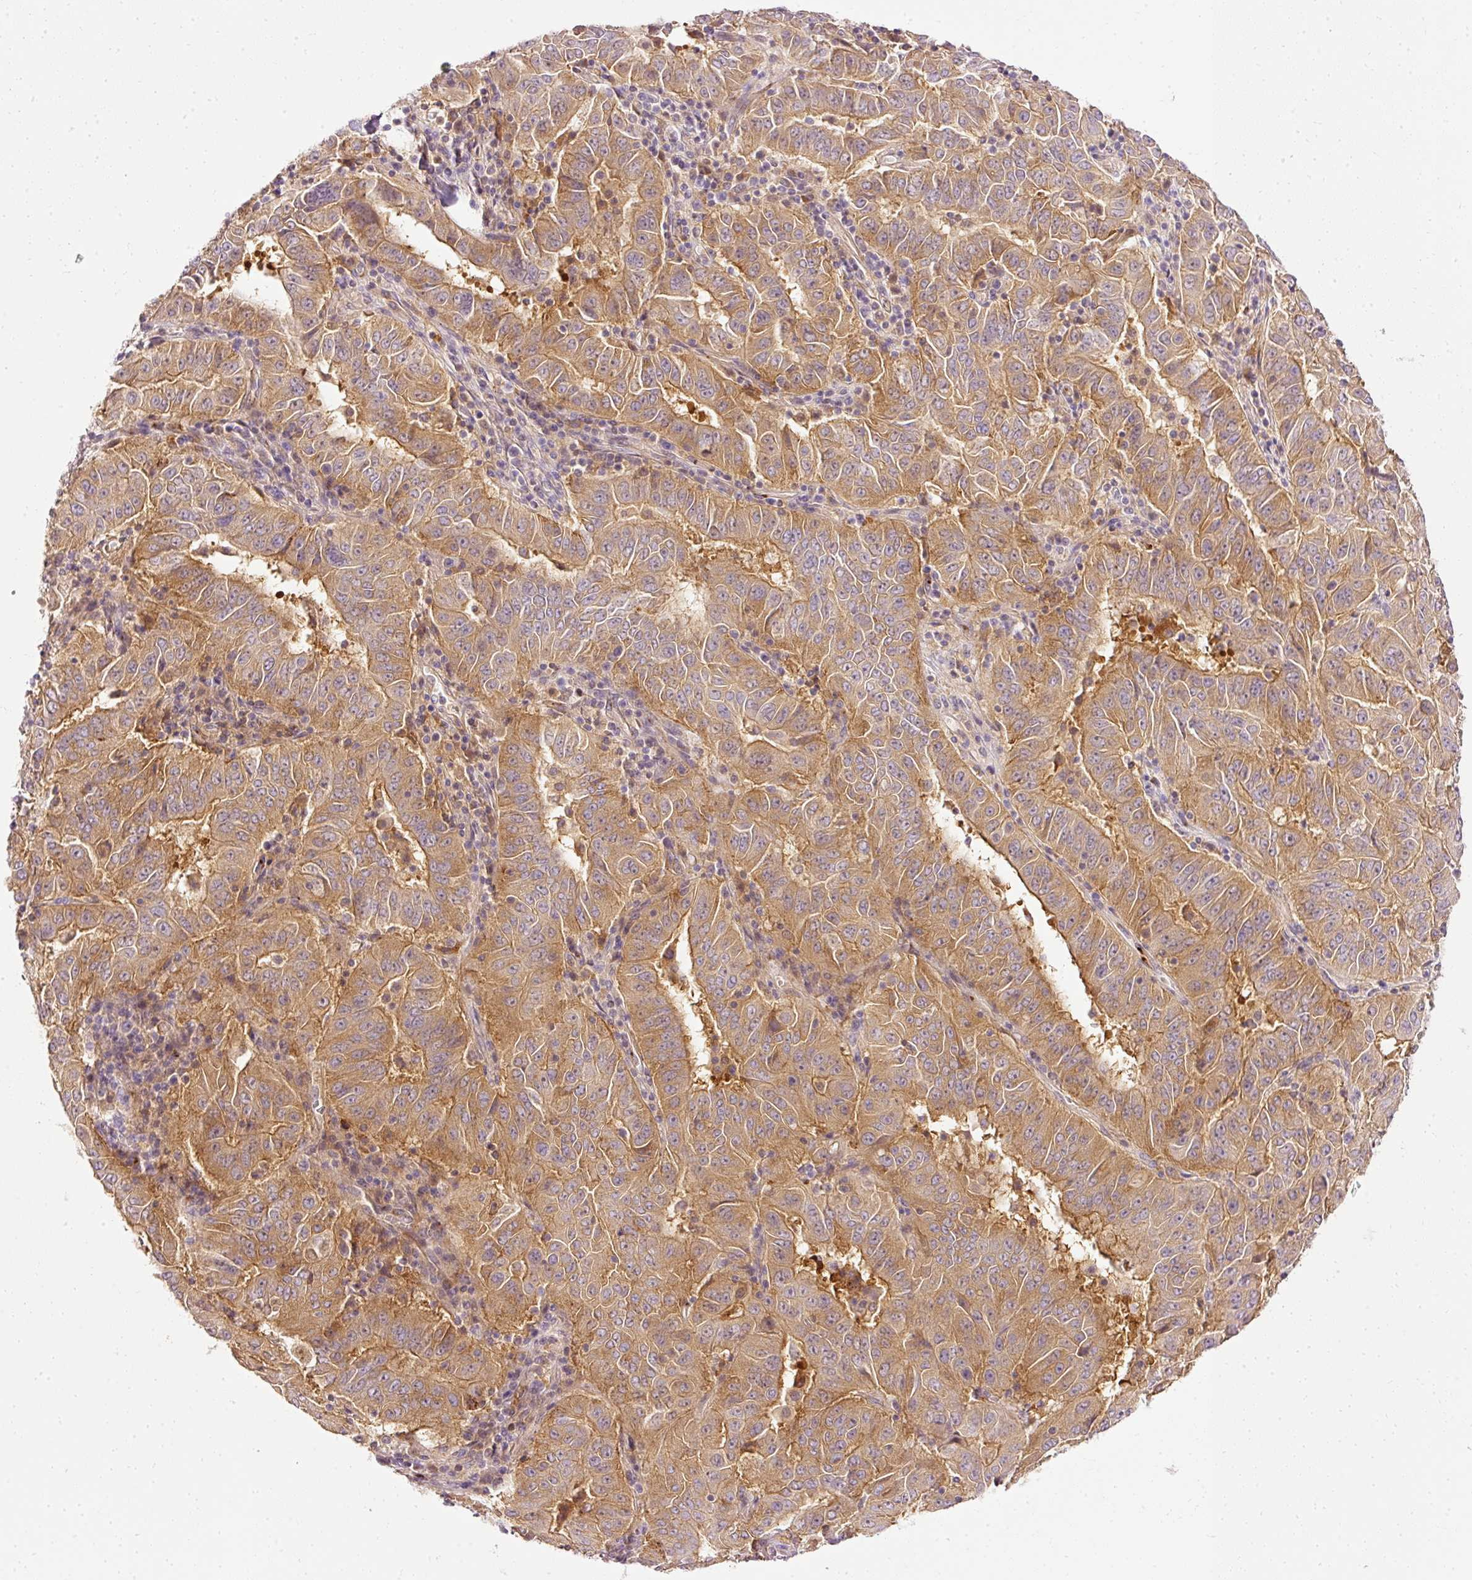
{"staining": {"intensity": "moderate", "quantity": ">75%", "location": "cytoplasmic/membranous"}, "tissue": "pancreatic cancer", "cell_type": "Tumor cells", "image_type": "cancer", "snomed": [{"axis": "morphology", "description": "Adenocarcinoma, NOS"}, {"axis": "topography", "description": "Pancreas"}], "caption": "Pancreatic adenocarcinoma stained for a protein (brown) reveals moderate cytoplasmic/membranous positive expression in about >75% of tumor cells.", "gene": "ARMH3", "patient": {"sex": "male", "age": 63}}